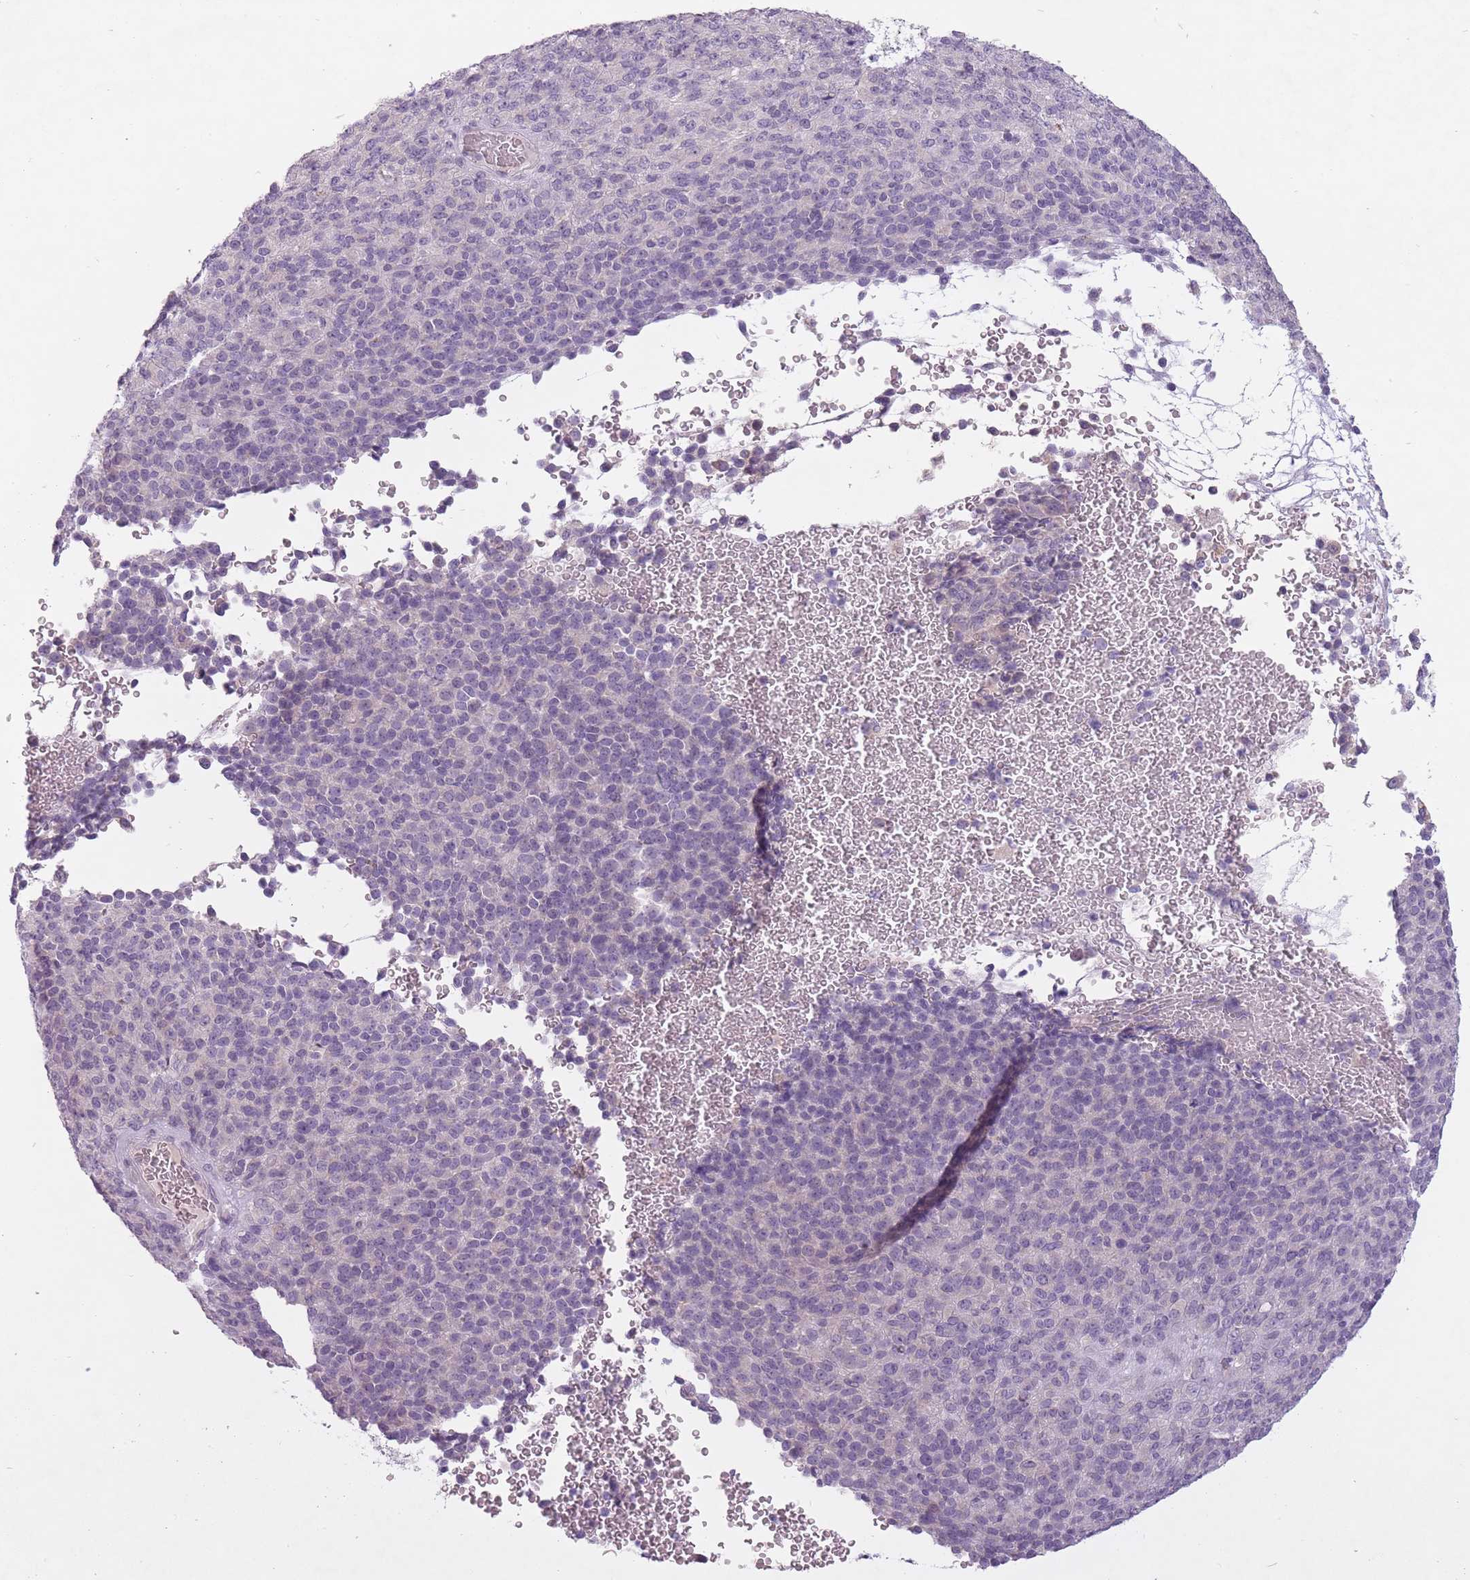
{"staining": {"intensity": "negative", "quantity": "none", "location": "none"}, "tissue": "melanoma", "cell_type": "Tumor cells", "image_type": "cancer", "snomed": [{"axis": "morphology", "description": "Malignant melanoma, Metastatic site"}, {"axis": "topography", "description": "Brain"}], "caption": "Tumor cells show no significant protein expression in malignant melanoma (metastatic site).", "gene": "FAM43B", "patient": {"sex": "female", "age": 56}}